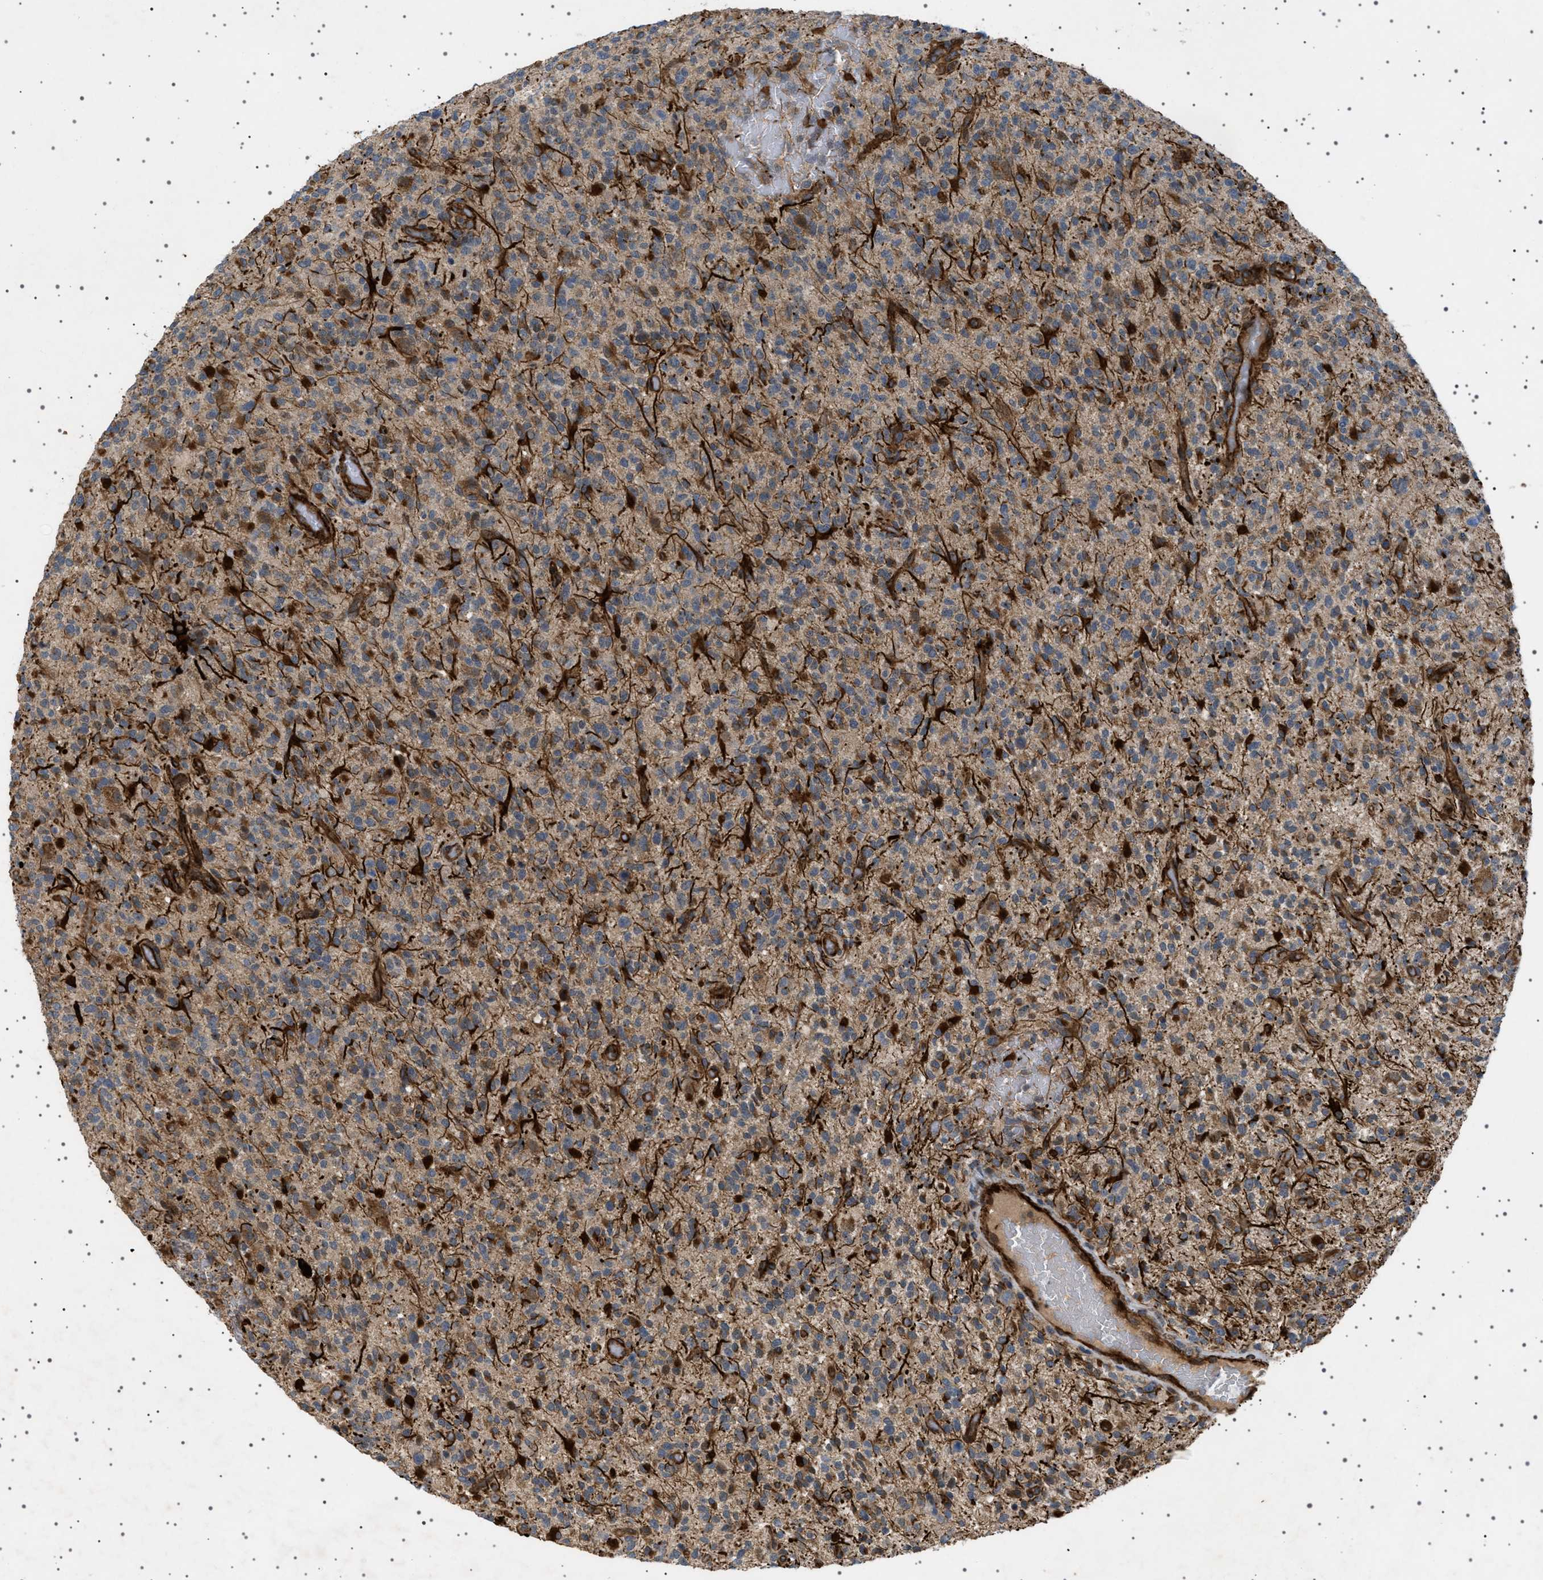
{"staining": {"intensity": "strong", "quantity": "<25%", "location": "cytoplasmic/membranous"}, "tissue": "glioma", "cell_type": "Tumor cells", "image_type": "cancer", "snomed": [{"axis": "morphology", "description": "Glioma, malignant, High grade"}, {"axis": "topography", "description": "Brain"}], "caption": "A high-resolution photomicrograph shows IHC staining of glioma, which shows strong cytoplasmic/membranous expression in about <25% of tumor cells.", "gene": "CCDC186", "patient": {"sex": "male", "age": 71}}